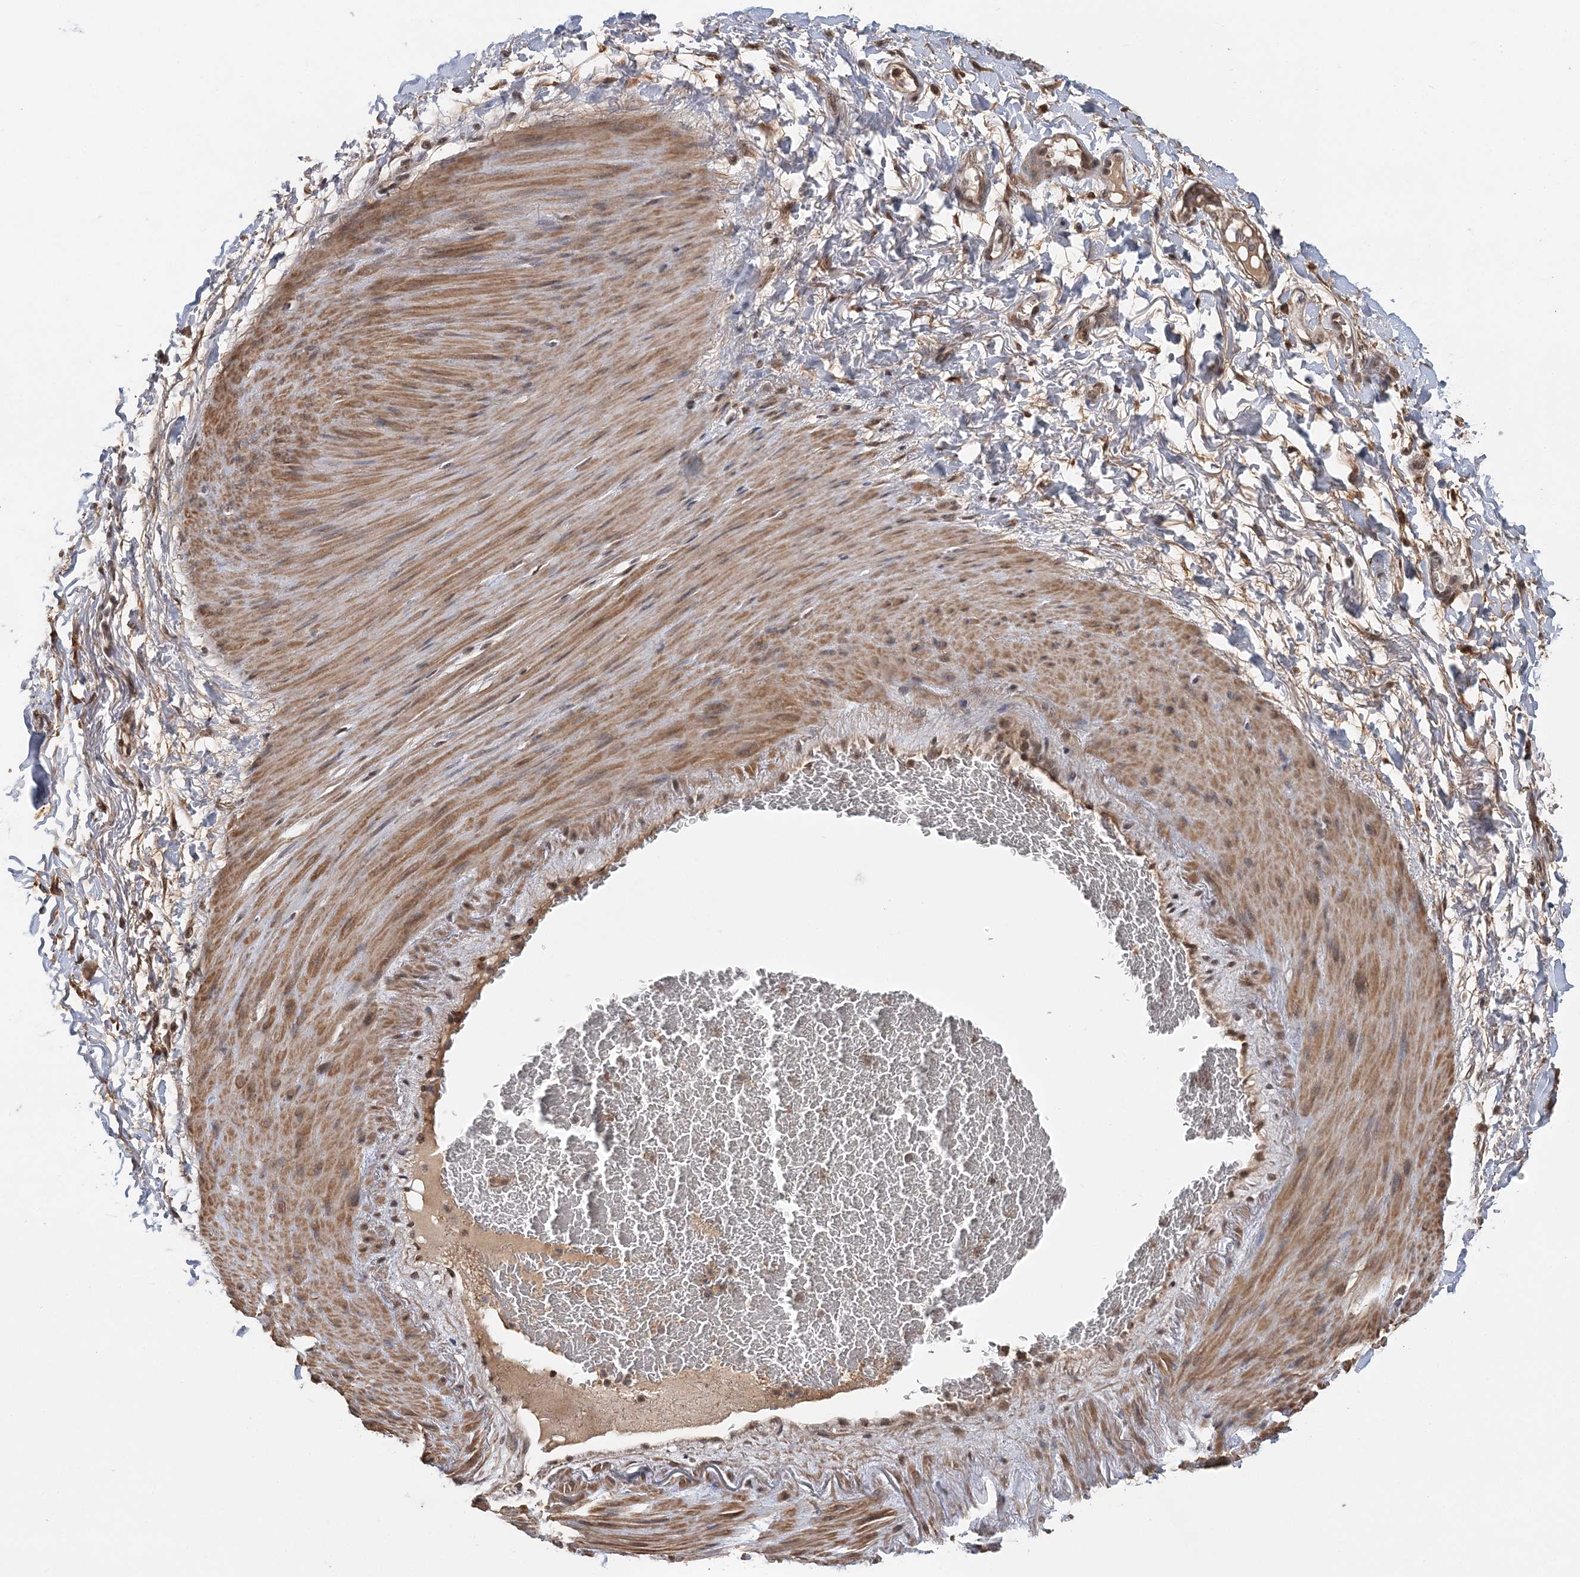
{"staining": {"intensity": "moderate", "quantity": ">75%", "location": "cytoplasmic/membranous,nuclear"}, "tissue": "adipose tissue", "cell_type": "Adipocytes", "image_type": "normal", "snomed": [{"axis": "morphology", "description": "Normal tissue, NOS"}, {"axis": "morphology", "description": "Adenocarcinoma, NOS"}, {"axis": "topography", "description": "Esophagus"}], "caption": "This is an image of immunohistochemistry staining of normal adipose tissue, which shows moderate expression in the cytoplasmic/membranous,nuclear of adipocytes.", "gene": "TSHZ2", "patient": {"sex": "male", "age": 62}}